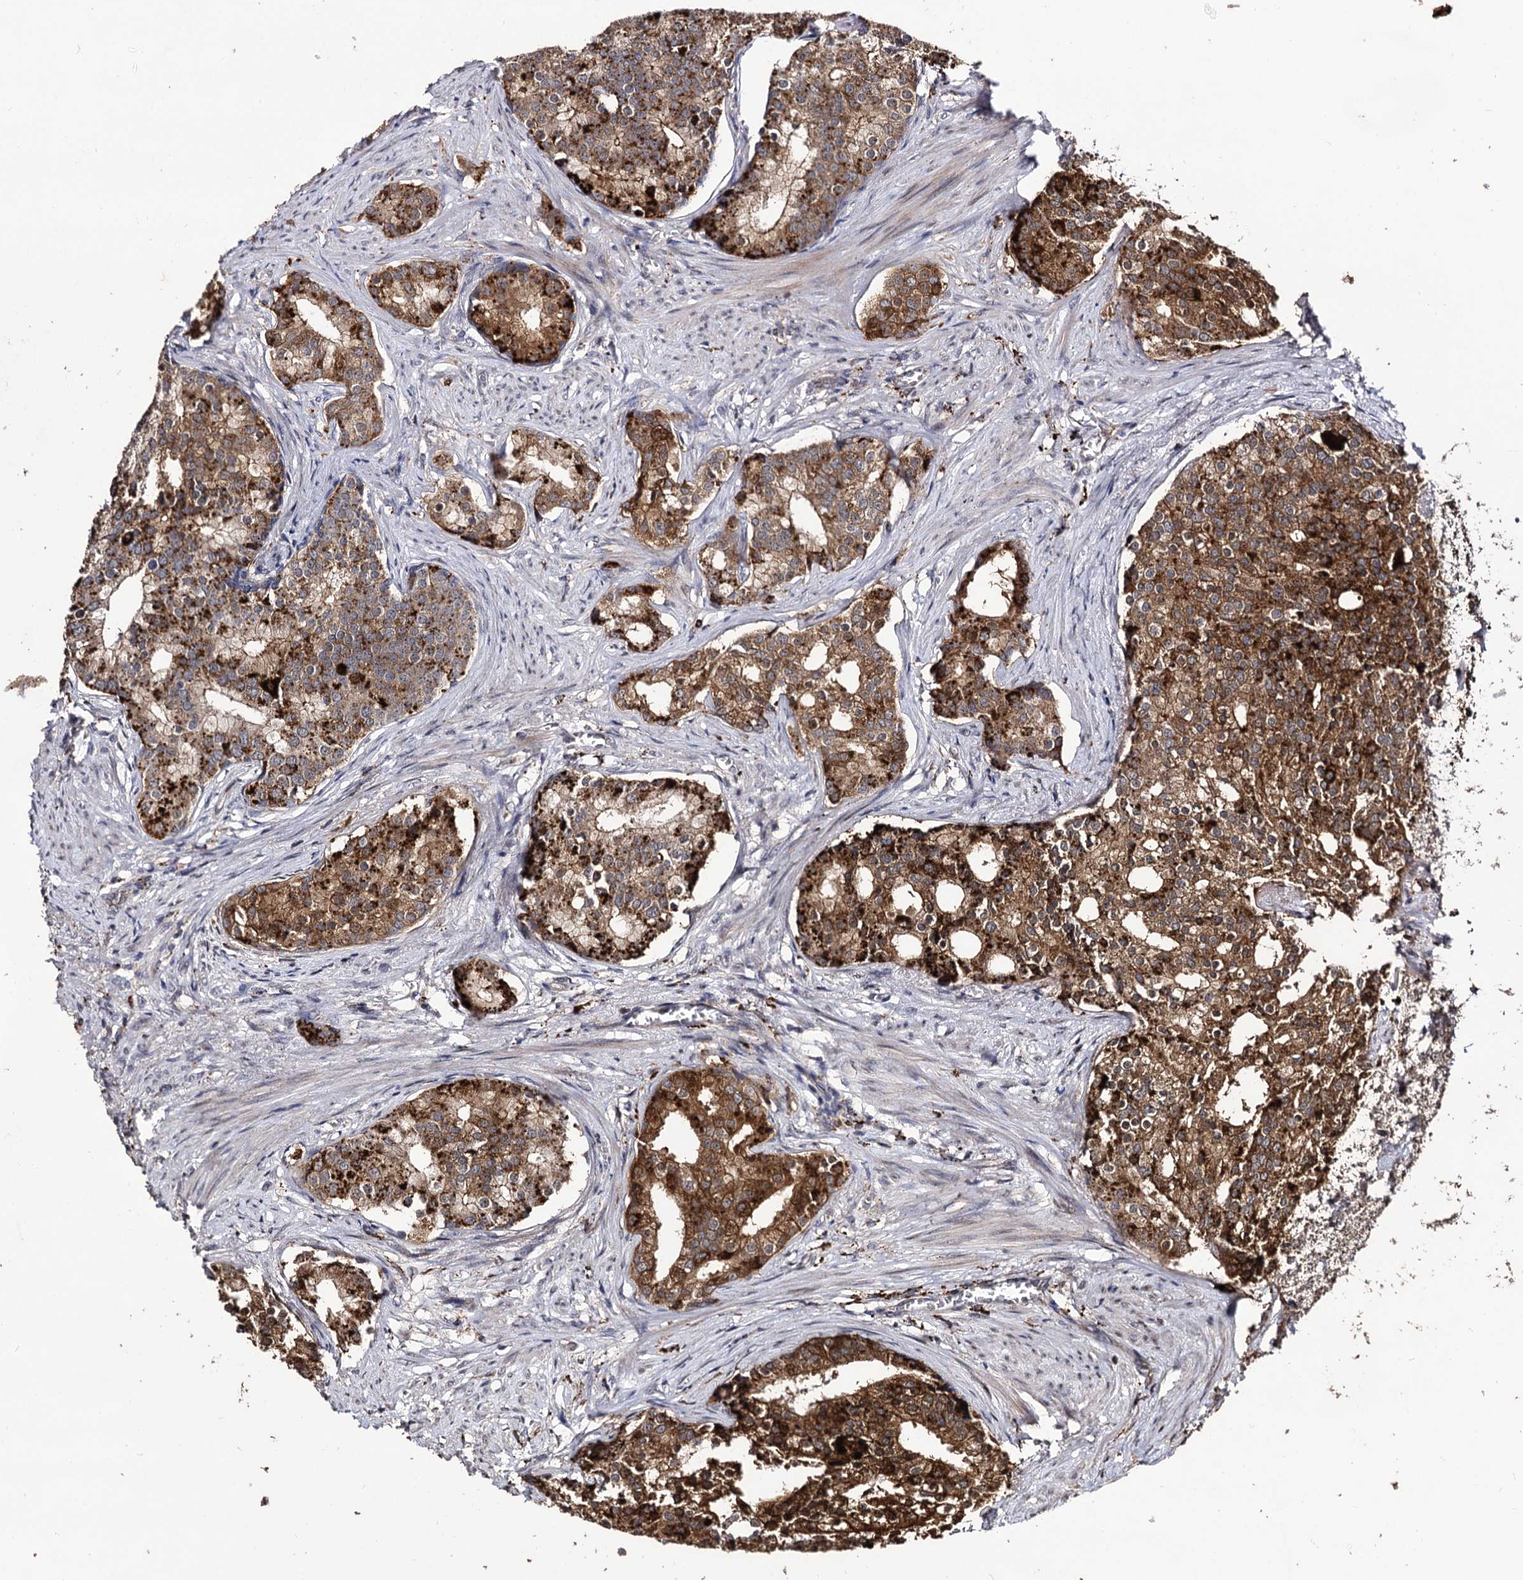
{"staining": {"intensity": "strong", "quantity": ">75%", "location": "cytoplasmic/membranous"}, "tissue": "prostate cancer", "cell_type": "Tumor cells", "image_type": "cancer", "snomed": [{"axis": "morphology", "description": "Adenocarcinoma, Low grade"}, {"axis": "topography", "description": "Prostate"}], "caption": "Protein expression analysis of human prostate cancer (low-grade adenocarcinoma) reveals strong cytoplasmic/membranous positivity in approximately >75% of tumor cells.", "gene": "MICAL2", "patient": {"sex": "male", "age": 71}}